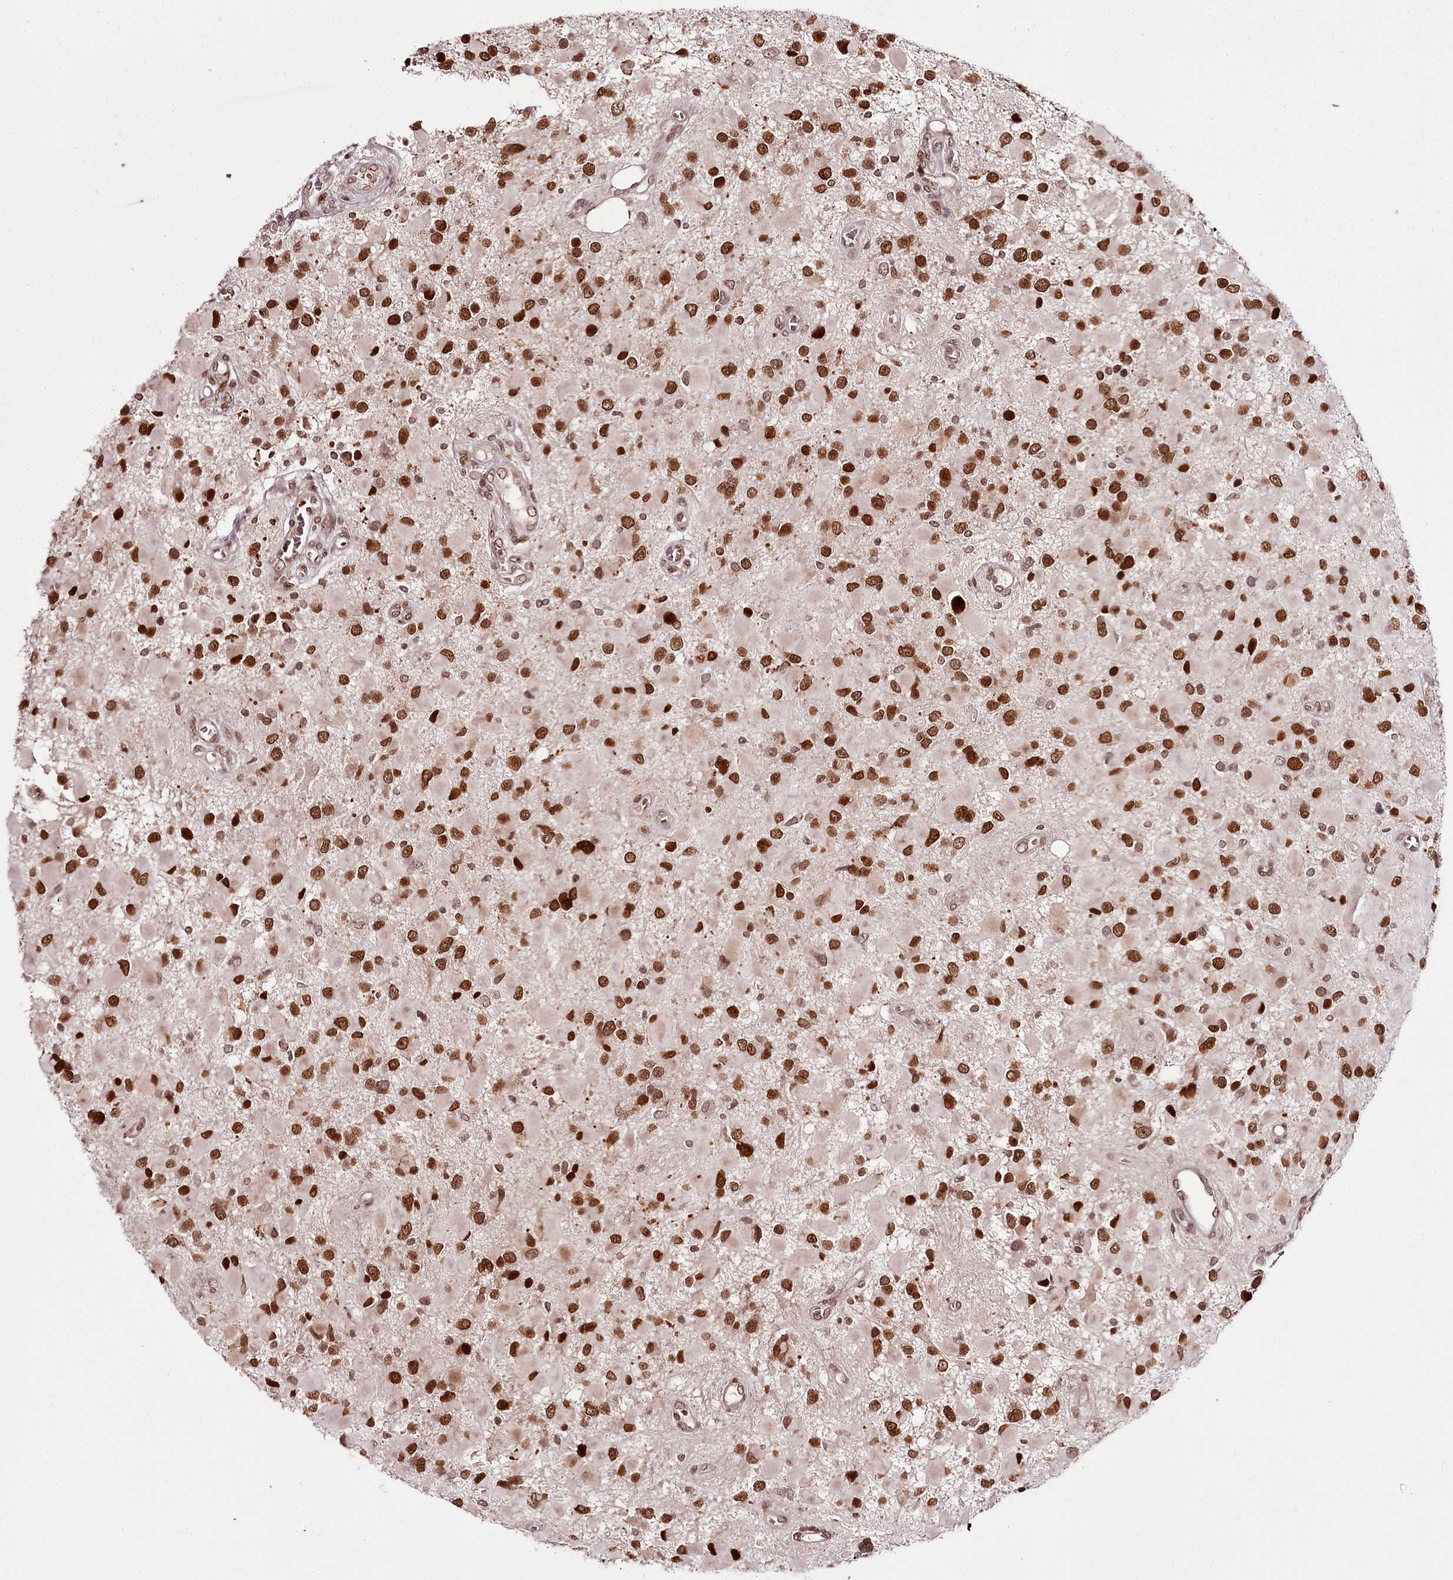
{"staining": {"intensity": "strong", "quantity": ">75%", "location": "nuclear"}, "tissue": "glioma", "cell_type": "Tumor cells", "image_type": "cancer", "snomed": [{"axis": "morphology", "description": "Glioma, malignant, High grade"}, {"axis": "topography", "description": "Brain"}], "caption": "Protein staining shows strong nuclear positivity in about >75% of tumor cells in malignant glioma (high-grade). Immunohistochemistry stains the protein in brown and the nuclei are stained blue.", "gene": "THYN1", "patient": {"sex": "male", "age": 53}}